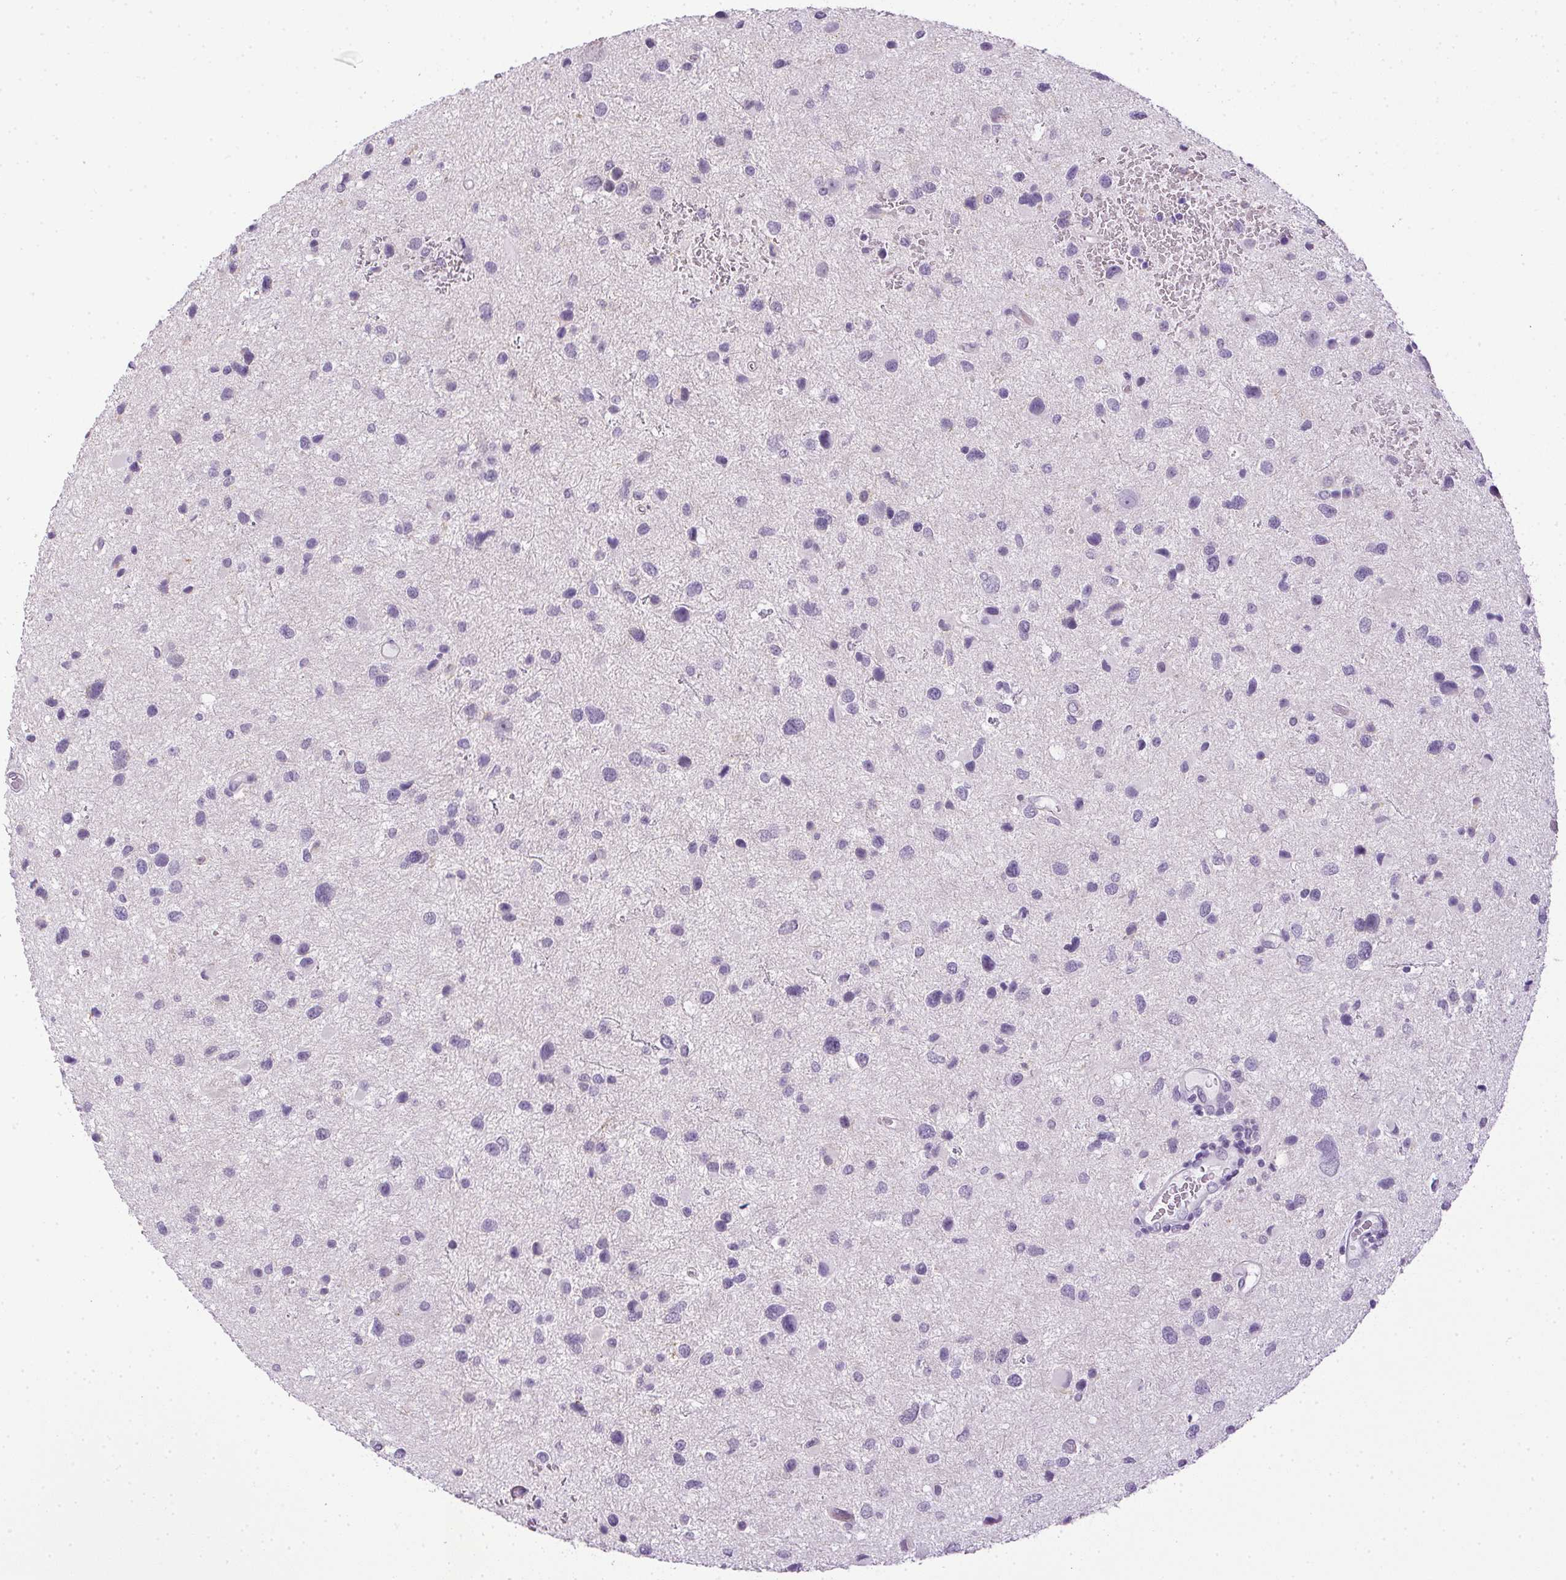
{"staining": {"intensity": "negative", "quantity": "none", "location": "none"}, "tissue": "glioma", "cell_type": "Tumor cells", "image_type": "cancer", "snomed": [{"axis": "morphology", "description": "Glioma, malignant, Low grade"}, {"axis": "topography", "description": "Brain"}], "caption": "Immunohistochemistry image of glioma stained for a protein (brown), which reveals no expression in tumor cells.", "gene": "PRL", "patient": {"sex": "female", "age": 32}}